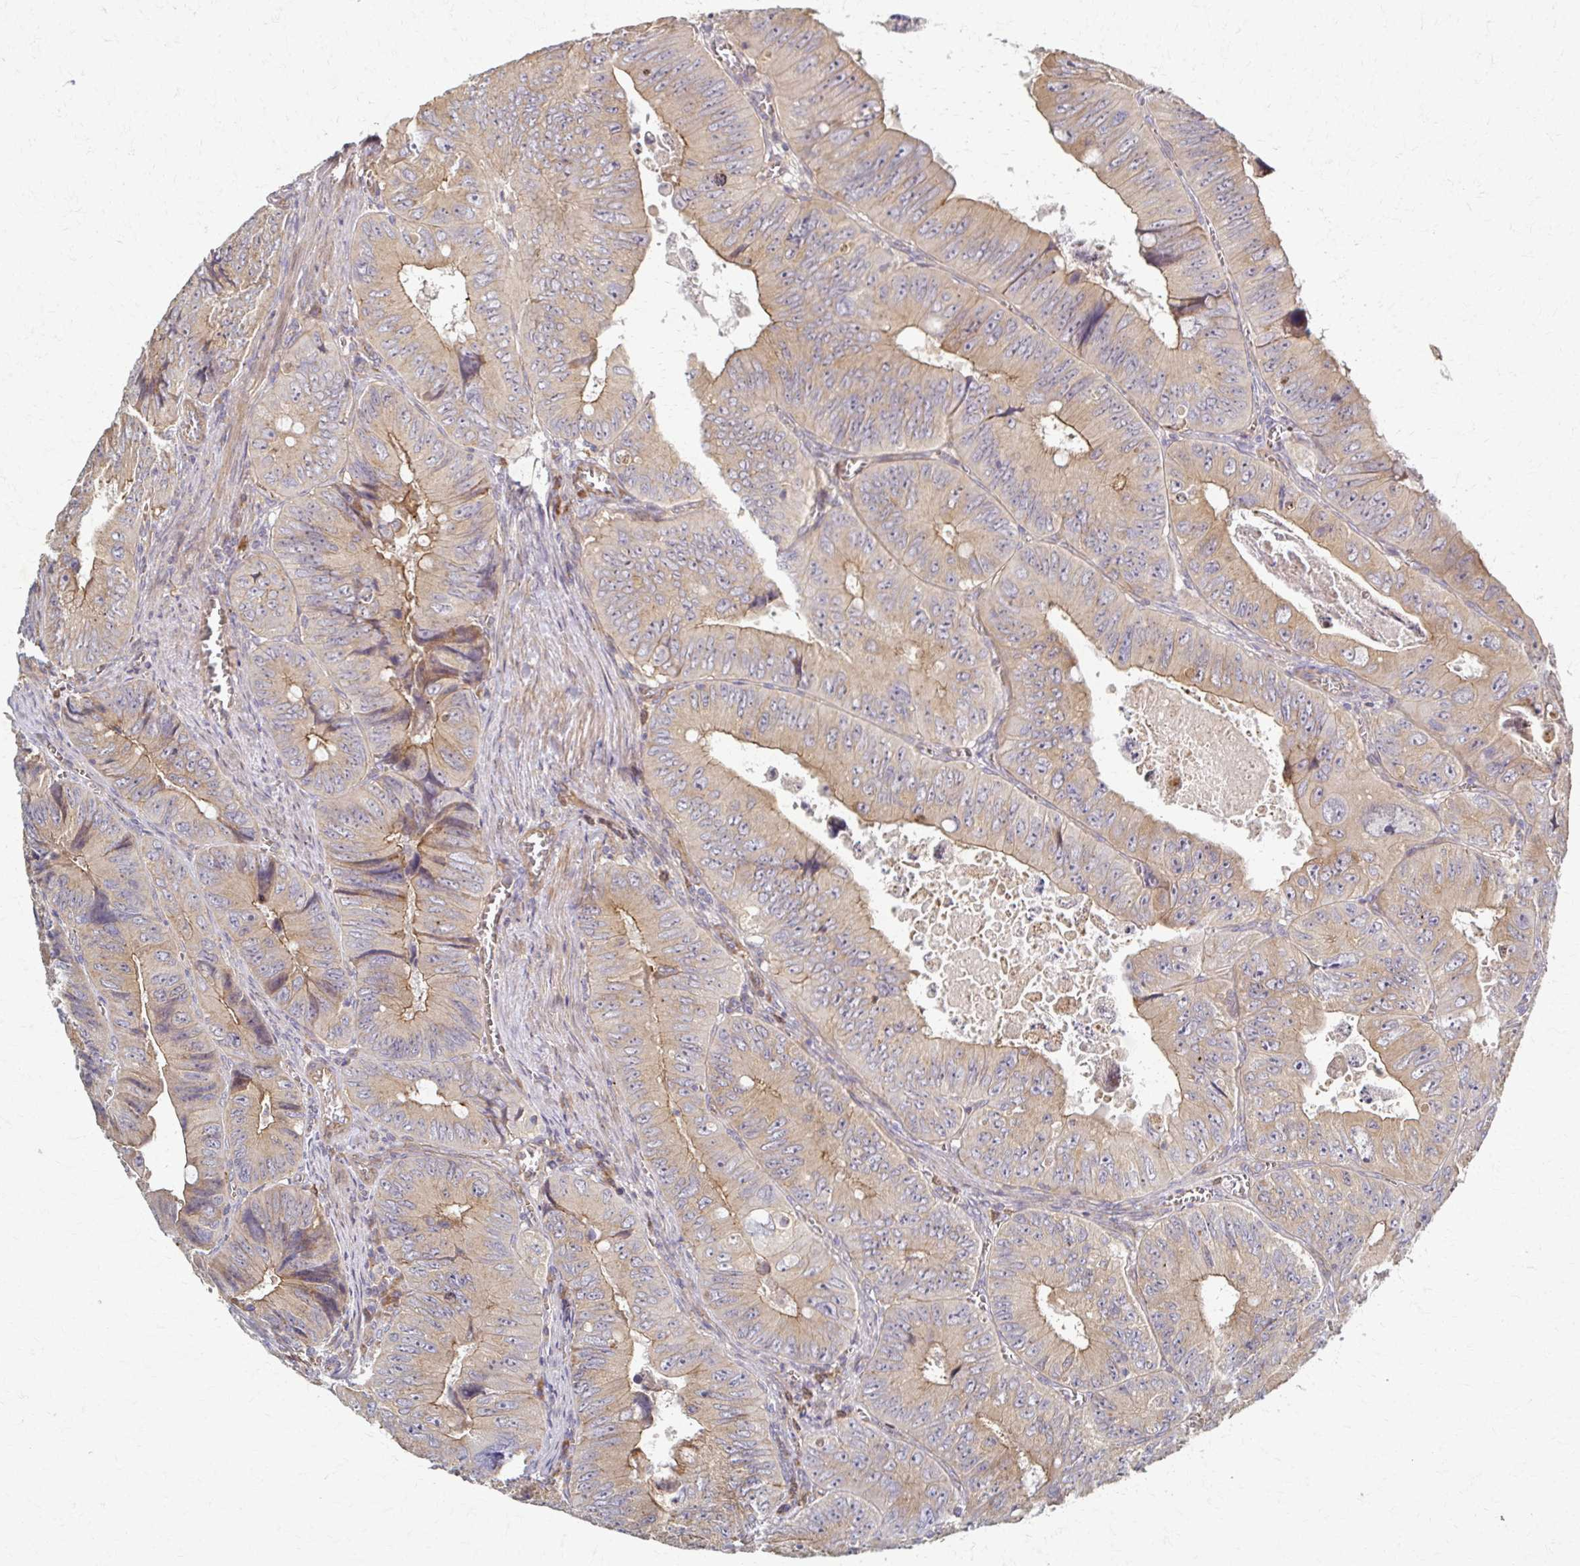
{"staining": {"intensity": "weak", "quantity": ">75%", "location": "cytoplasmic/membranous"}, "tissue": "colorectal cancer", "cell_type": "Tumor cells", "image_type": "cancer", "snomed": [{"axis": "morphology", "description": "Adenocarcinoma, NOS"}, {"axis": "topography", "description": "Colon"}], "caption": "Adenocarcinoma (colorectal) stained for a protein exhibits weak cytoplasmic/membranous positivity in tumor cells.", "gene": "SKA2", "patient": {"sex": "female", "age": 84}}